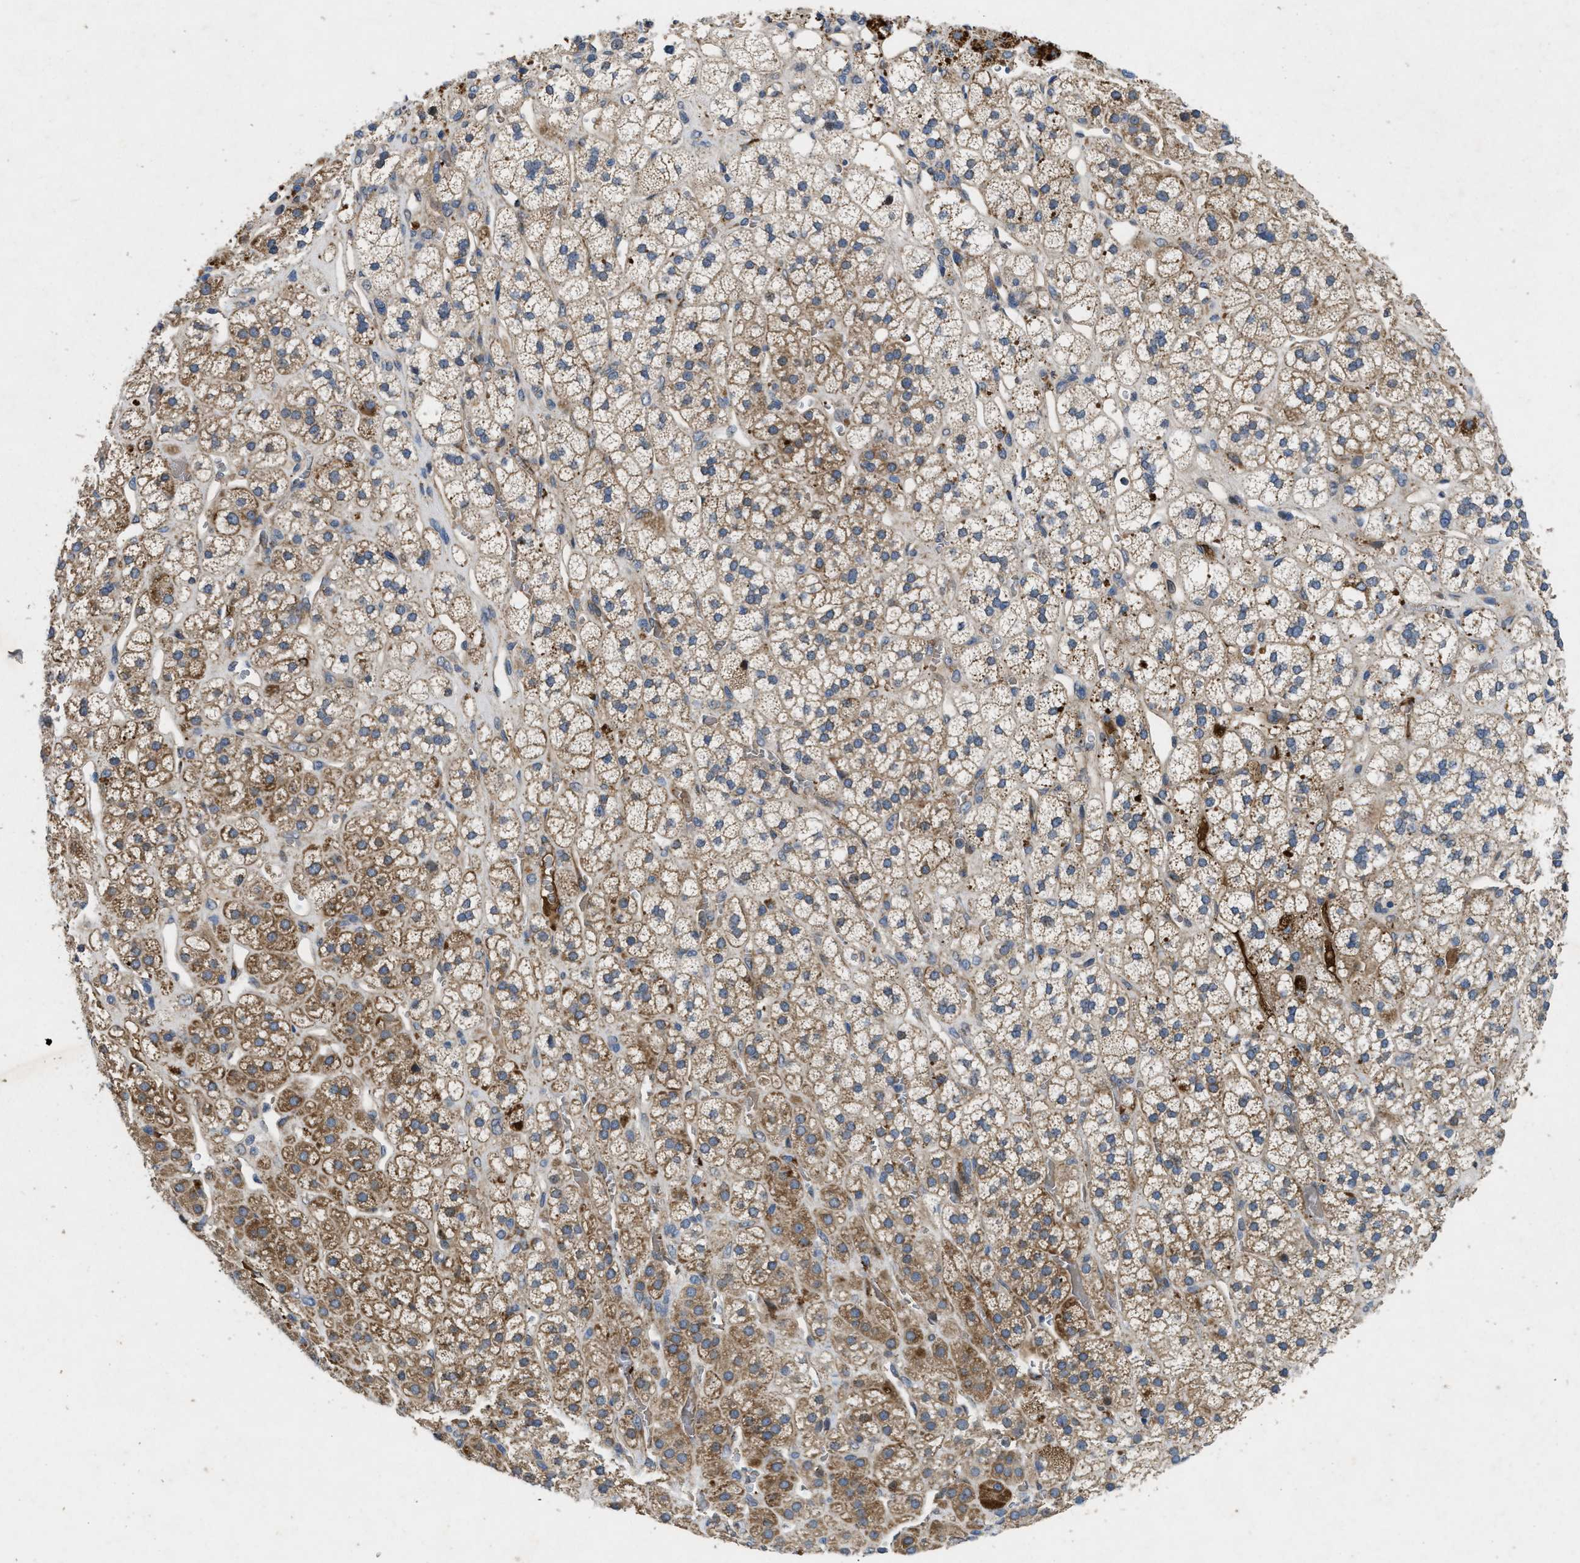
{"staining": {"intensity": "moderate", "quantity": ">75%", "location": "cytoplasmic/membranous"}, "tissue": "adrenal gland", "cell_type": "Glandular cells", "image_type": "normal", "snomed": [{"axis": "morphology", "description": "Normal tissue, NOS"}, {"axis": "topography", "description": "Adrenal gland"}], "caption": "Adrenal gland stained with a protein marker reveals moderate staining in glandular cells.", "gene": "HSPA12B", "patient": {"sex": "male", "age": 56}}